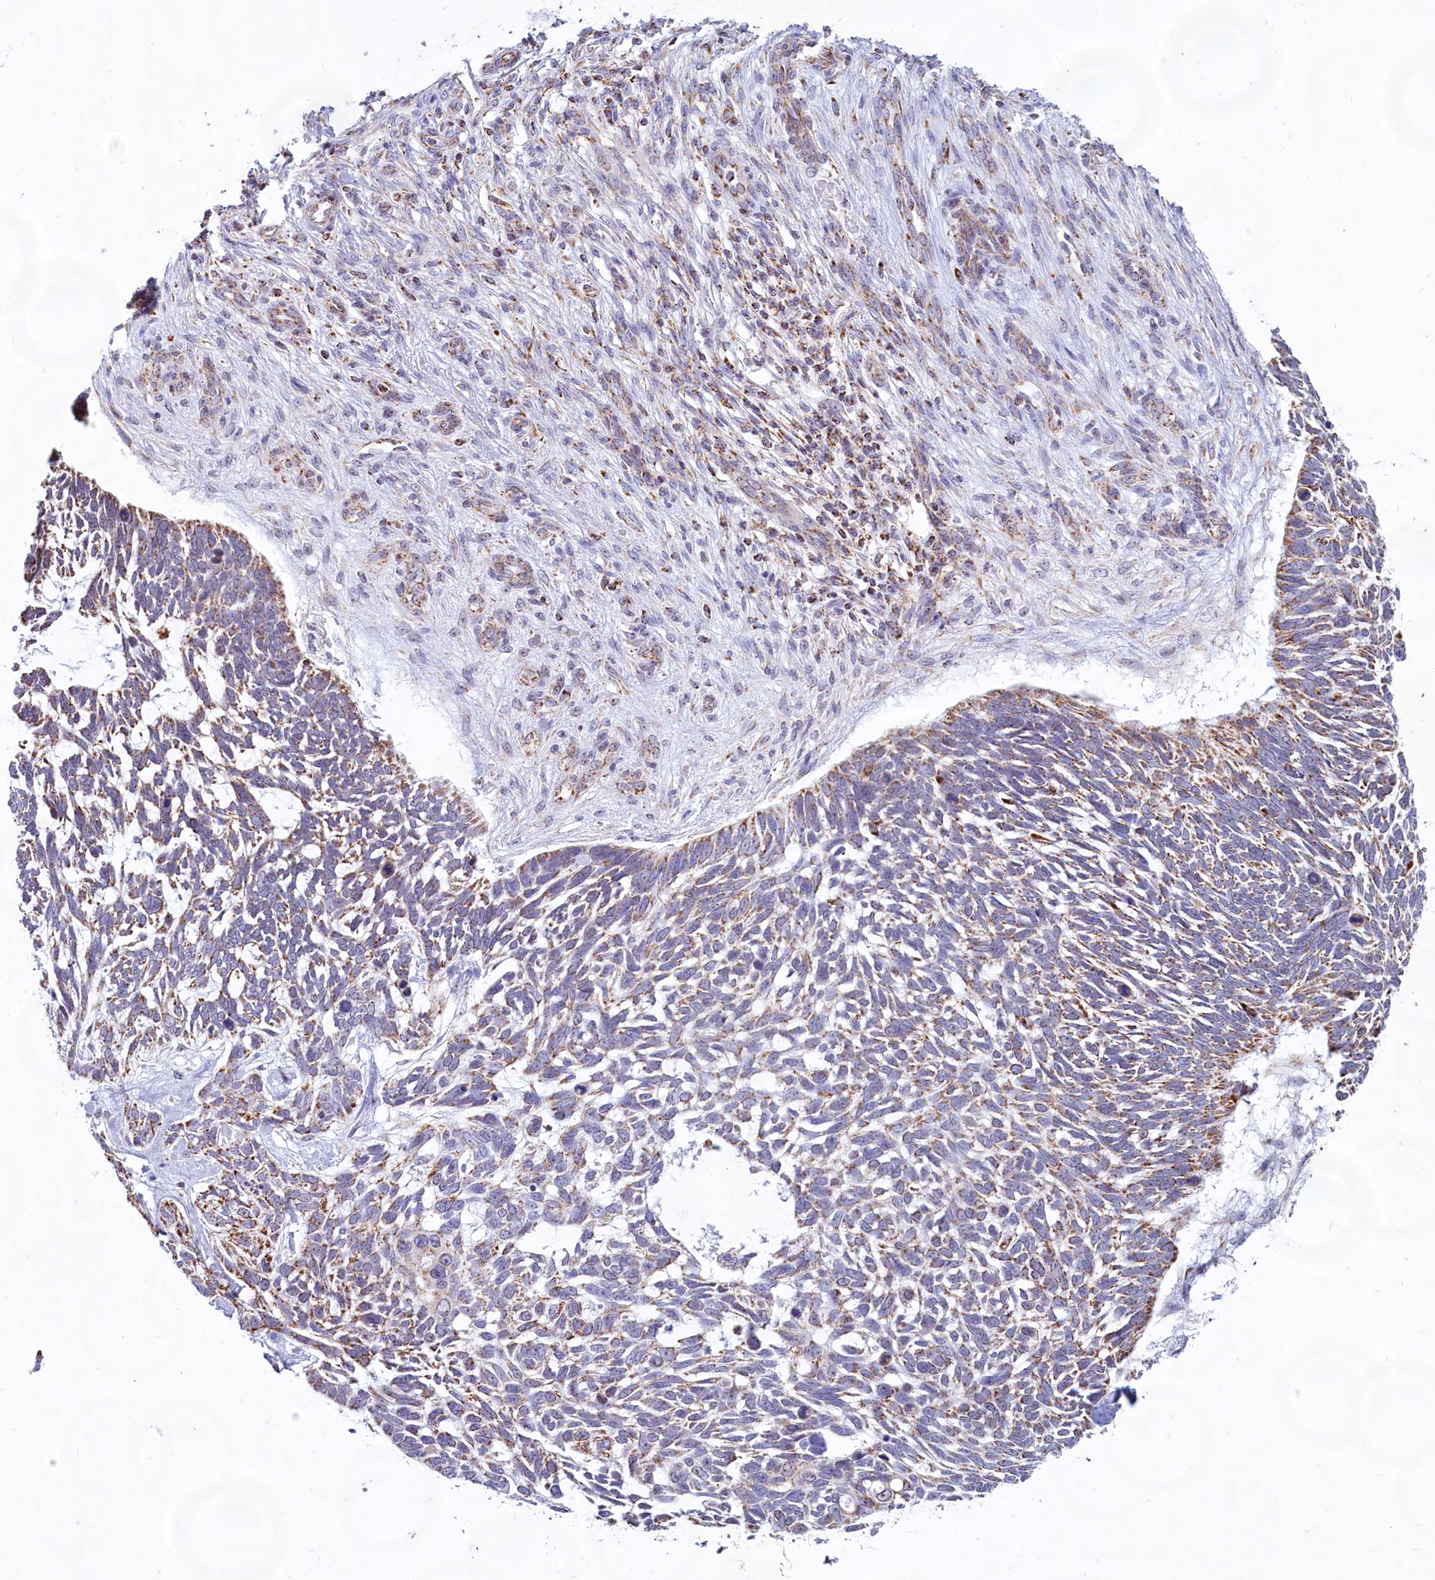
{"staining": {"intensity": "moderate", "quantity": "25%-75%", "location": "cytoplasmic/membranous"}, "tissue": "skin cancer", "cell_type": "Tumor cells", "image_type": "cancer", "snomed": [{"axis": "morphology", "description": "Basal cell carcinoma"}, {"axis": "topography", "description": "Skin"}], "caption": "IHC micrograph of human skin basal cell carcinoma stained for a protein (brown), which displays medium levels of moderate cytoplasmic/membranous staining in about 25%-75% of tumor cells.", "gene": "C1D", "patient": {"sex": "male", "age": 88}}